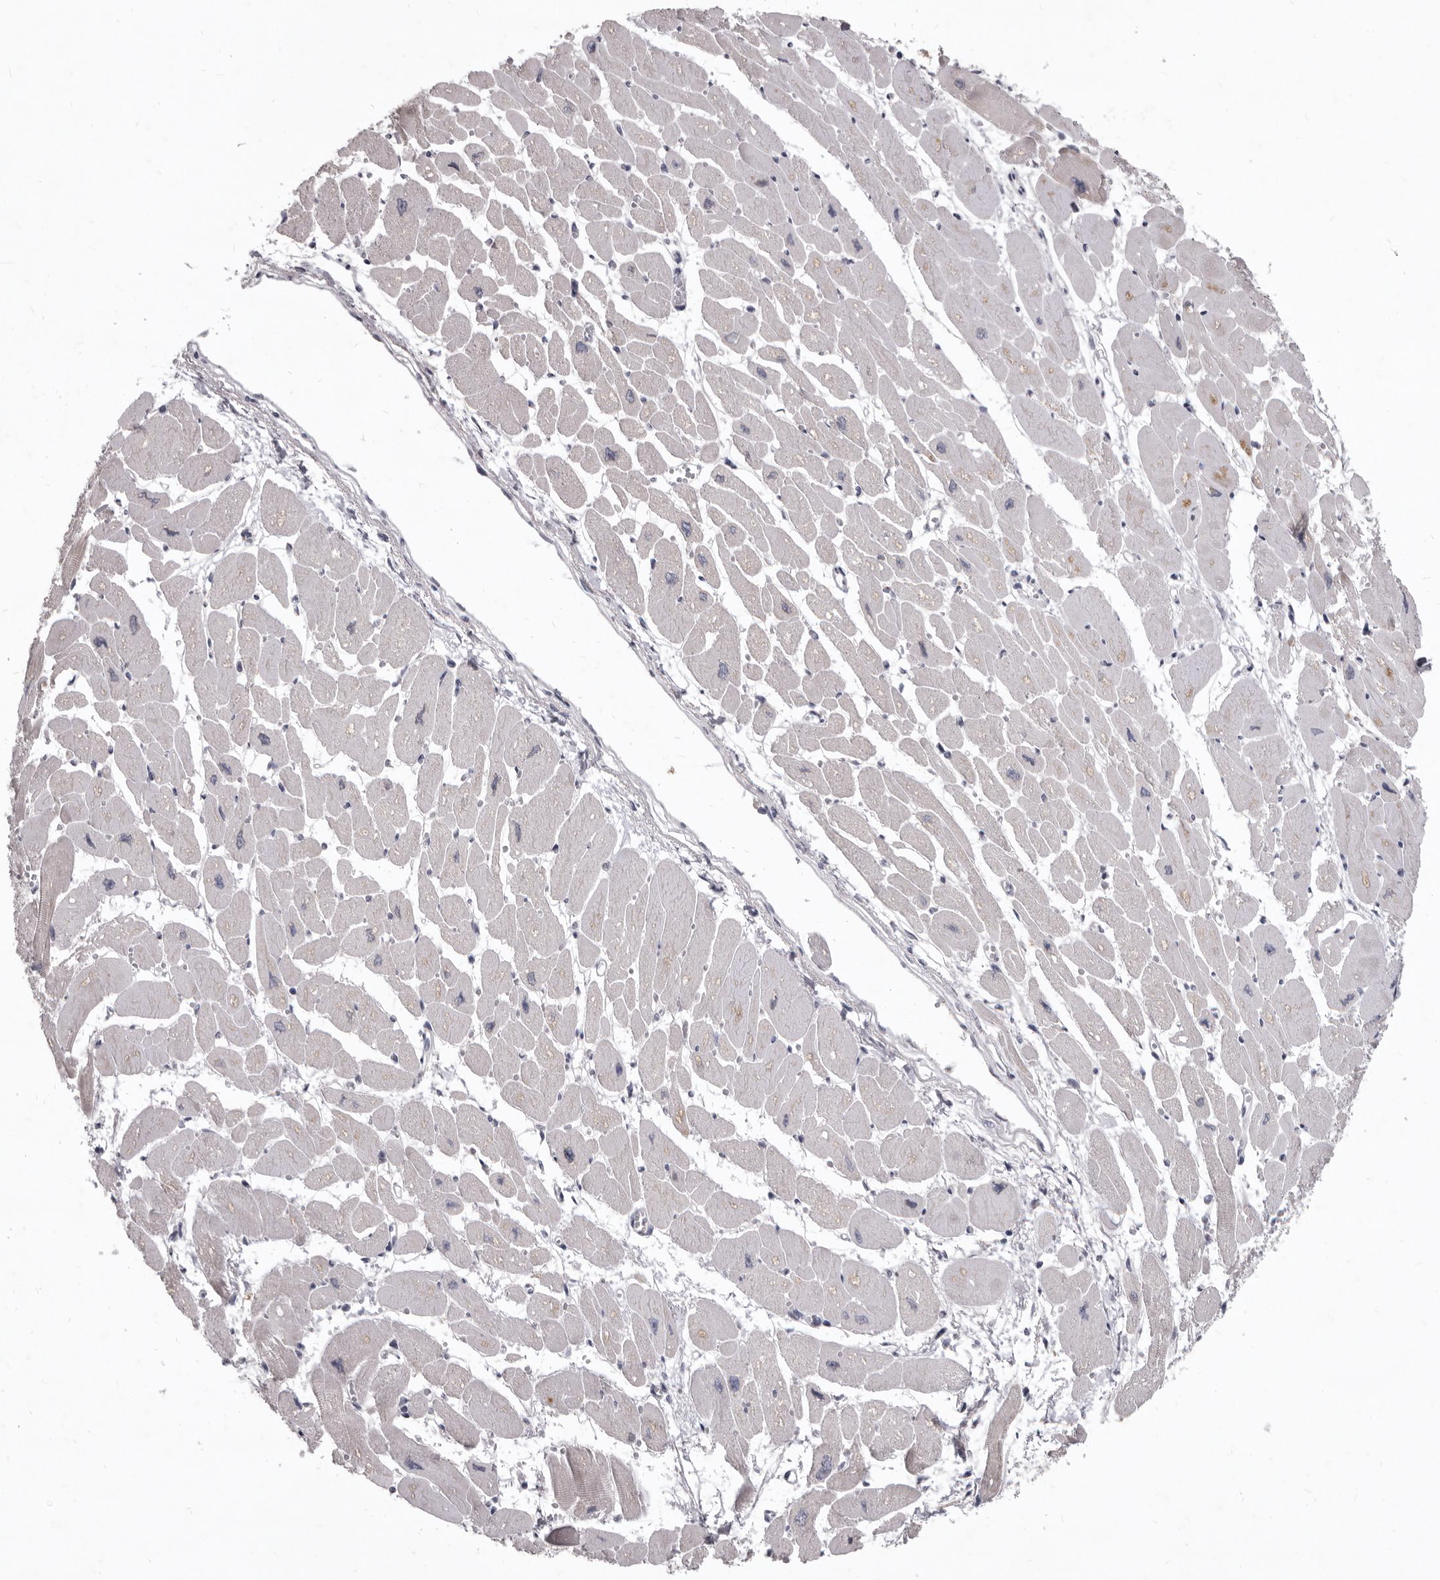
{"staining": {"intensity": "negative", "quantity": "none", "location": "none"}, "tissue": "heart muscle", "cell_type": "Cardiomyocytes", "image_type": "normal", "snomed": [{"axis": "morphology", "description": "Normal tissue, NOS"}, {"axis": "topography", "description": "Heart"}], "caption": "A histopathology image of heart muscle stained for a protein exhibits no brown staining in cardiomyocytes.", "gene": "SULT1E1", "patient": {"sex": "female", "age": 54}}